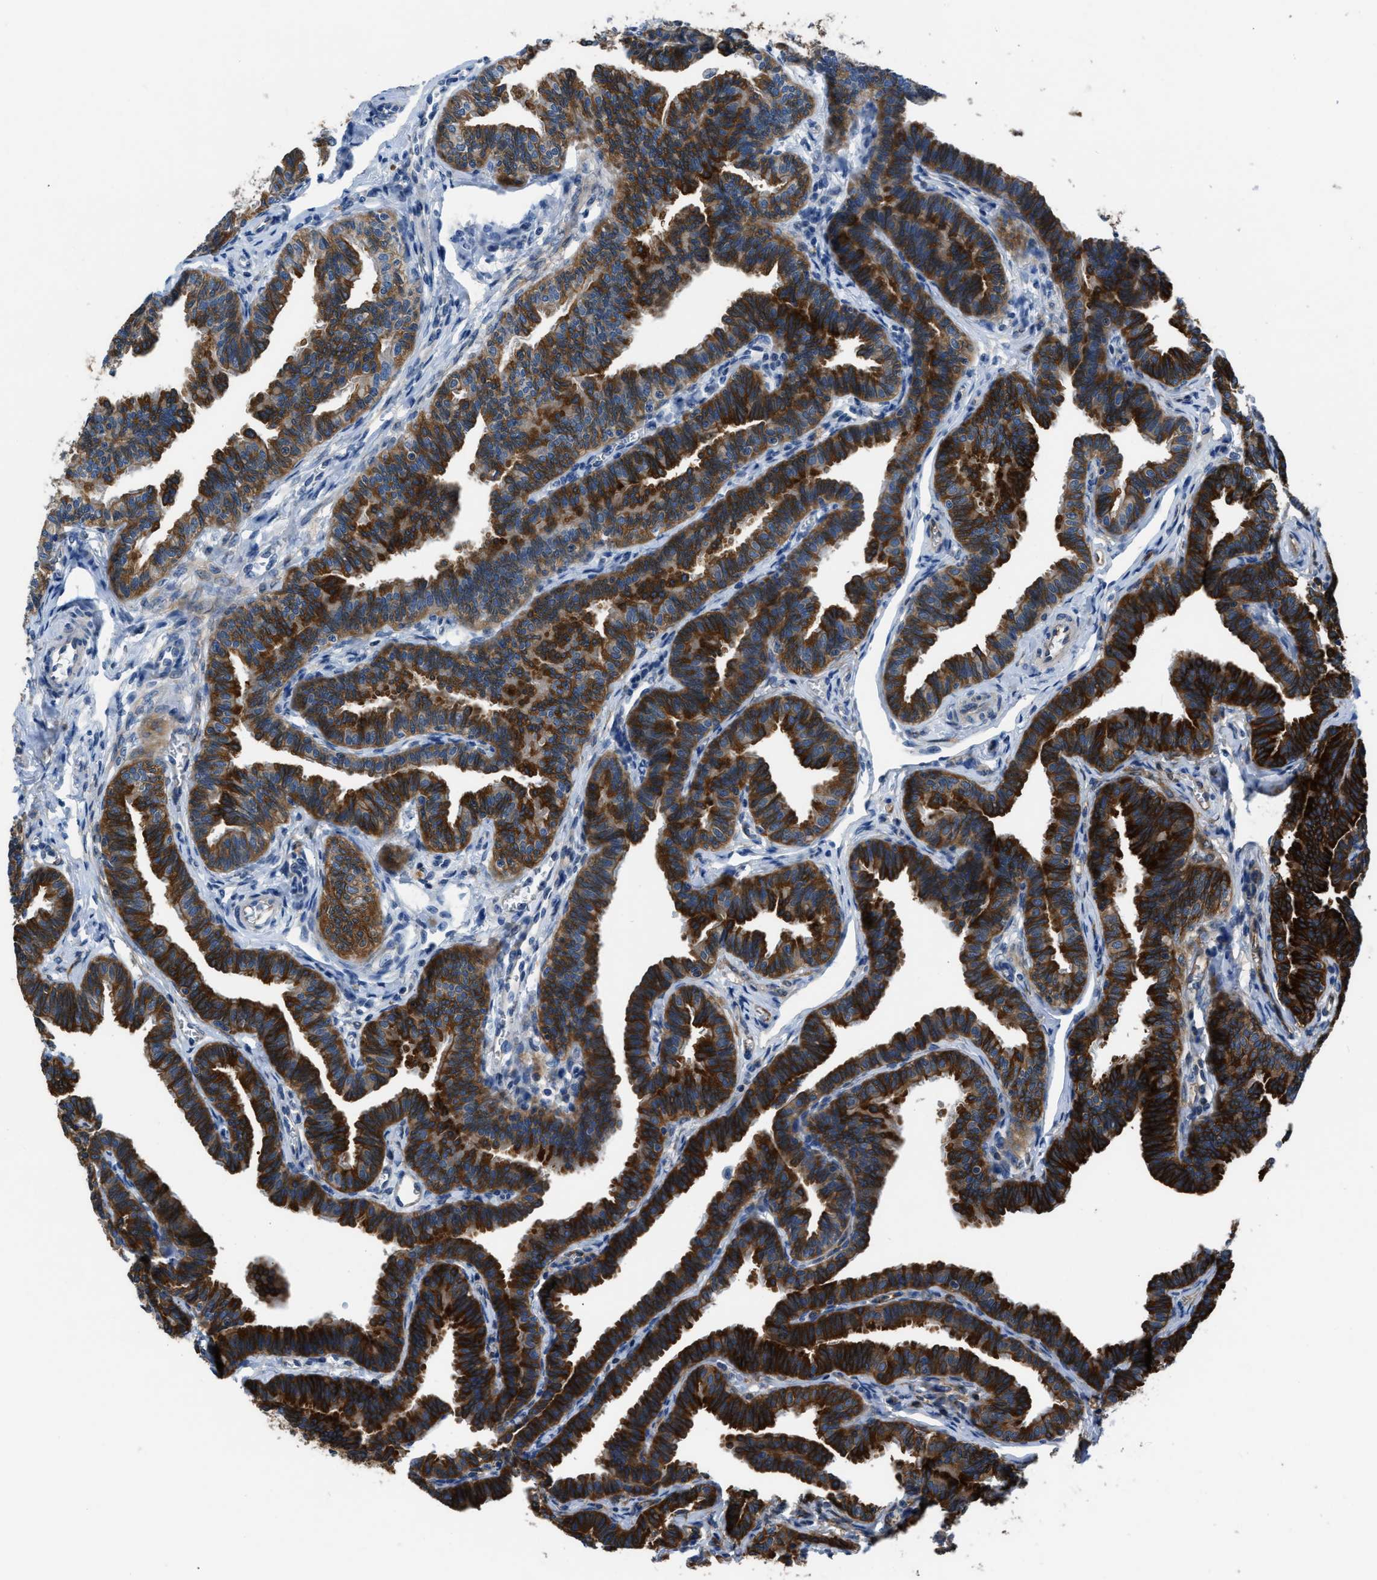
{"staining": {"intensity": "strong", "quantity": ">75%", "location": "cytoplasmic/membranous"}, "tissue": "fallopian tube", "cell_type": "Glandular cells", "image_type": "normal", "snomed": [{"axis": "morphology", "description": "Normal tissue, NOS"}, {"axis": "topography", "description": "Fallopian tube"}, {"axis": "topography", "description": "Ovary"}], "caption": "Protein staining displays strong cytoplasmic/membranous positivity in approximately >75% of glandular cells in benign fallopian tube.", "gene": "PFKP", "patient": {"sex": "female", "age": 23}}